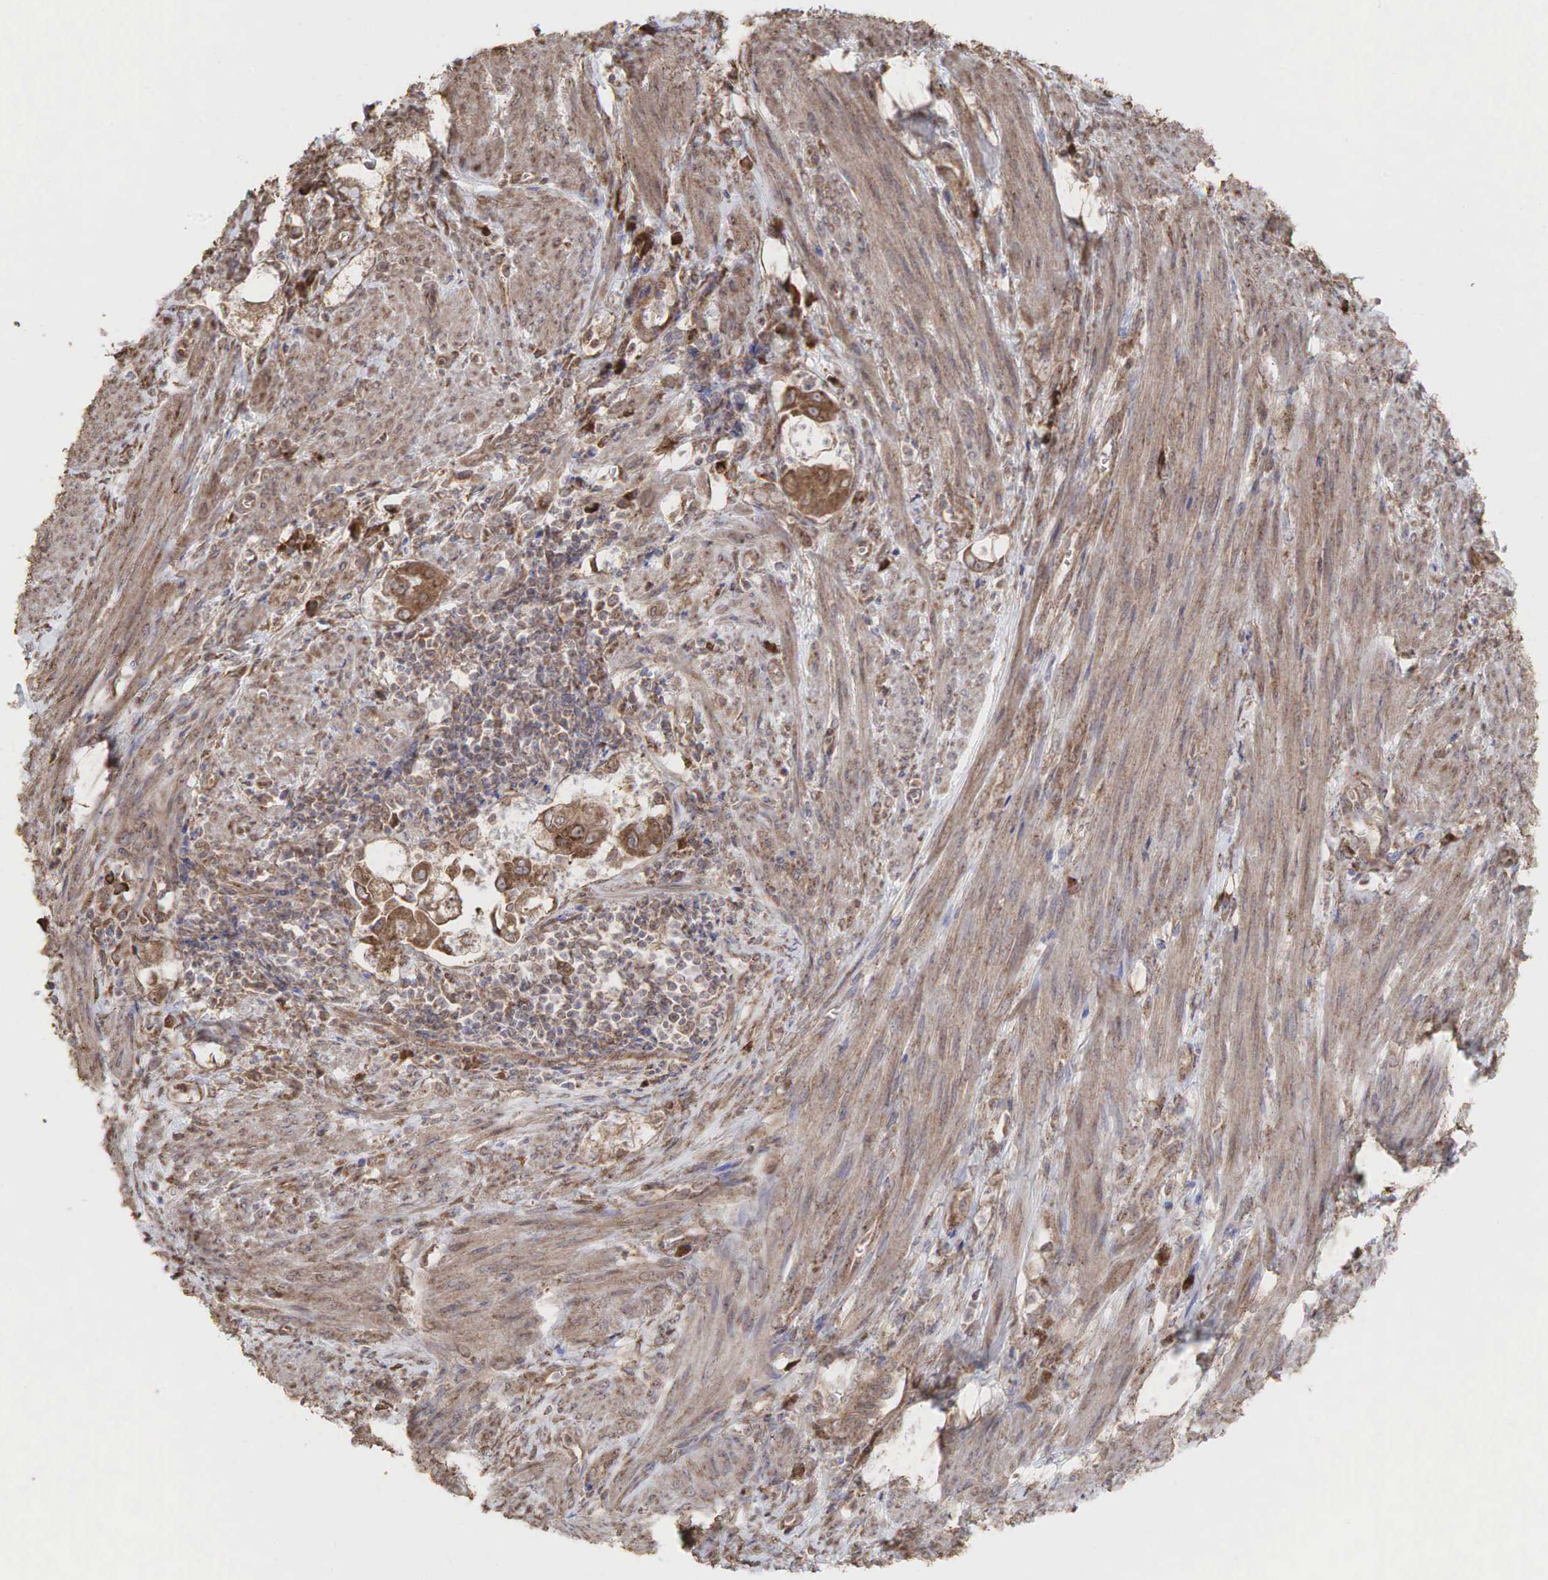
{"staining": {"intensity": "moderate", "quantity": ">75%", "location": "cytoplasmic/membranous"}, "tissue": "endometrial cancer", "cell_type": "Tumor cells", "image_type": "cancer", "snomed": [{"axis": "morphology", "description": "Adenocarcinoma, NOS"}, {"axis": "topography", "description": "Endometrium"}], "caption": "A histopathology image of human endometrial cancer stained for a protein demonstrates moderate cytoplasmic/membranous brown staining in tumor cells.", "gene": "PABPC5", "patient": {"sex": "female", "age": 75}}